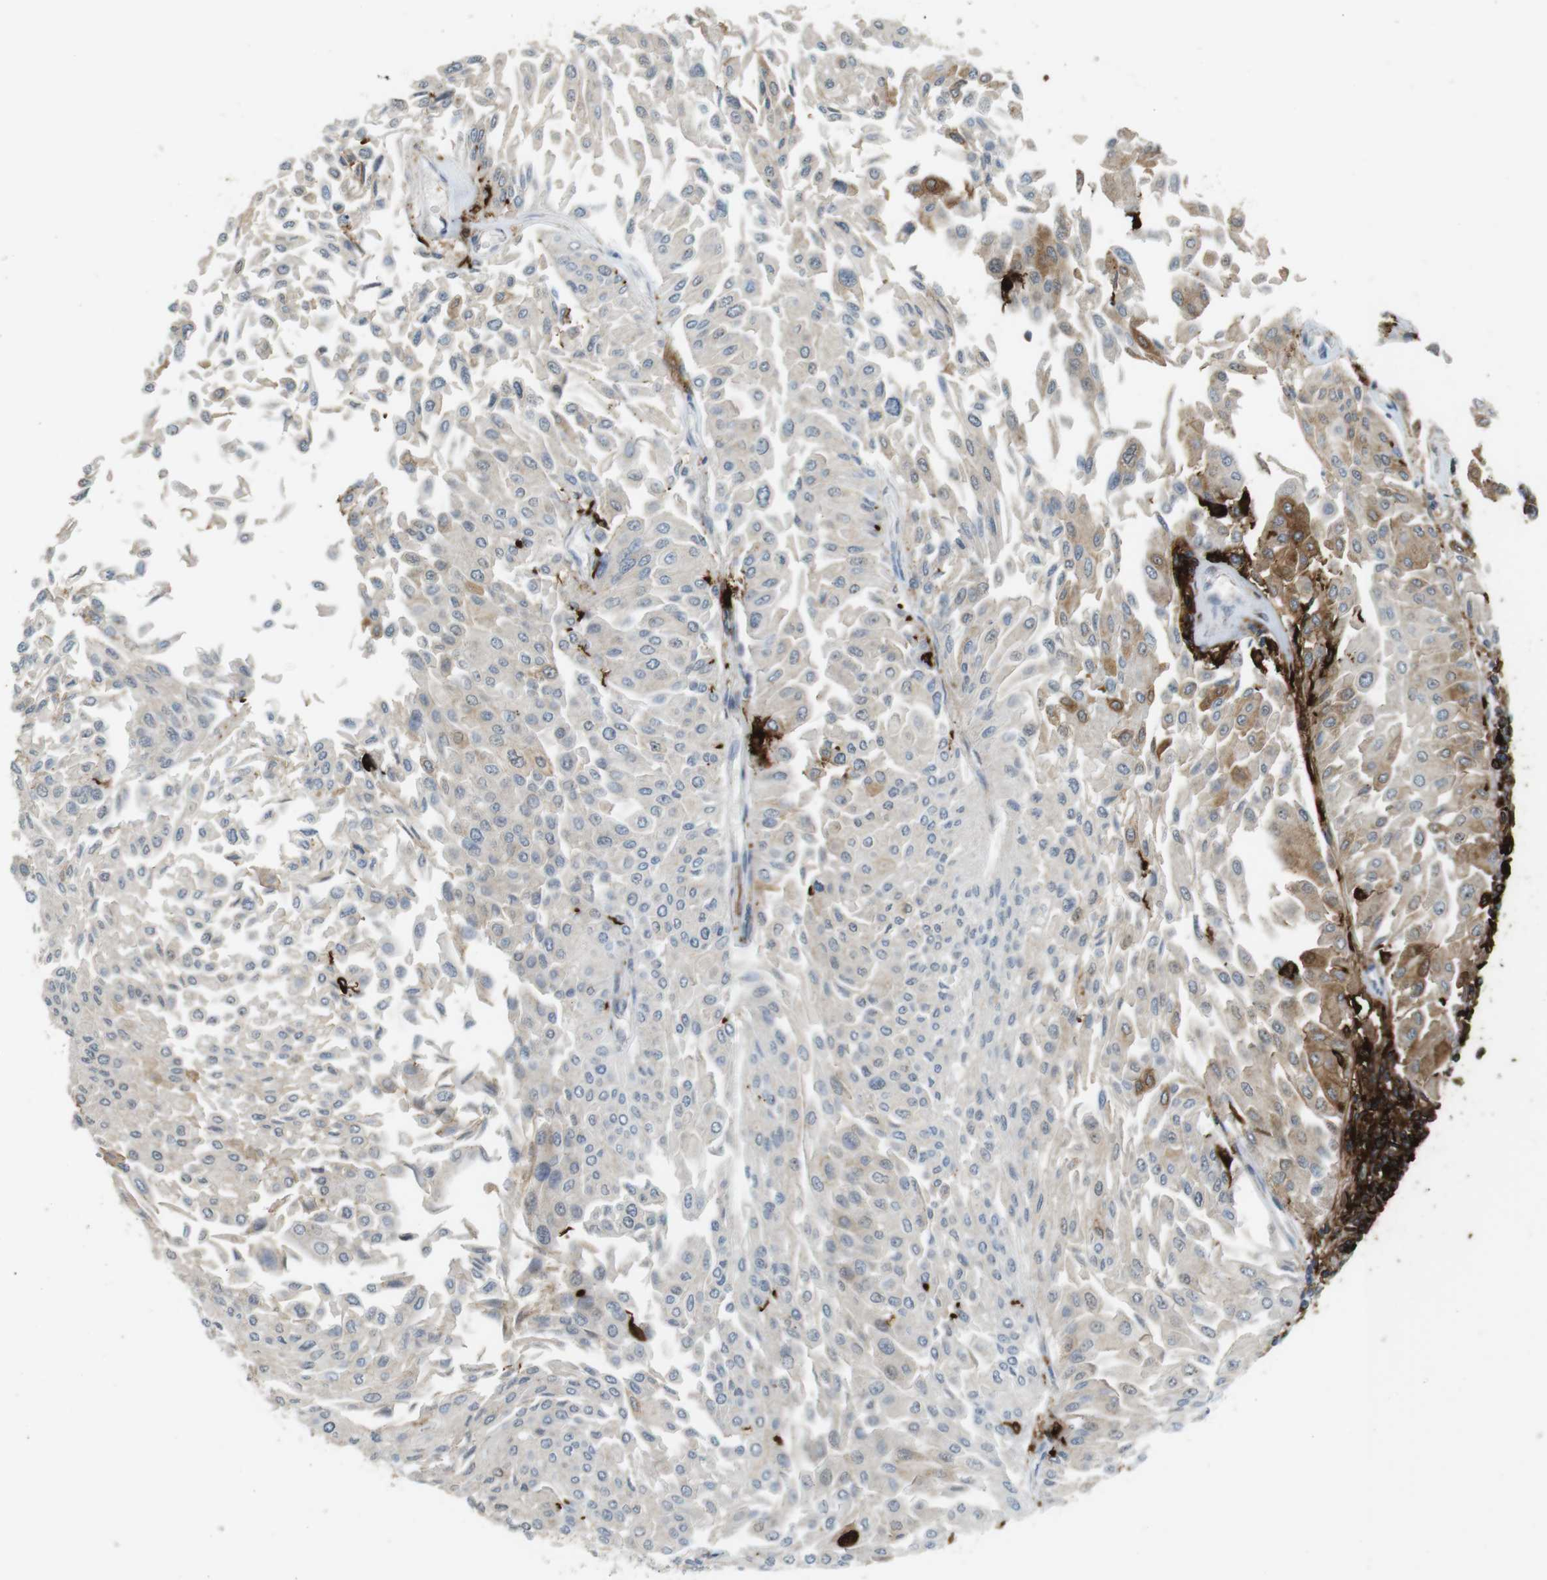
{"staining": {"intensity": "moderate", "quantity": "<25%", "location": "cytoplasmic/membranous"}, "tissue": "urothelial cancer", "cell_type": "Tumor cells", "image_type": "cancer", "snomed": [{"axis": "morphology", "description": "Urothelial carcinoma, Low grade"}, {"axis": "topography", "description": "Urinary bladder"}], "caption": "The image demonstrates immunohistochemical staining of urothelial cancer. There is moderate cytoplasmic/membranous positivity is present in about <25% of tumor cells. (DAB (3,3'-diaminobenzidine) IHC, brown staining for protein, blue staining for nuclei).", "gene": "HLA-DRA", "patient": {"sex": "male", "age": 67}}